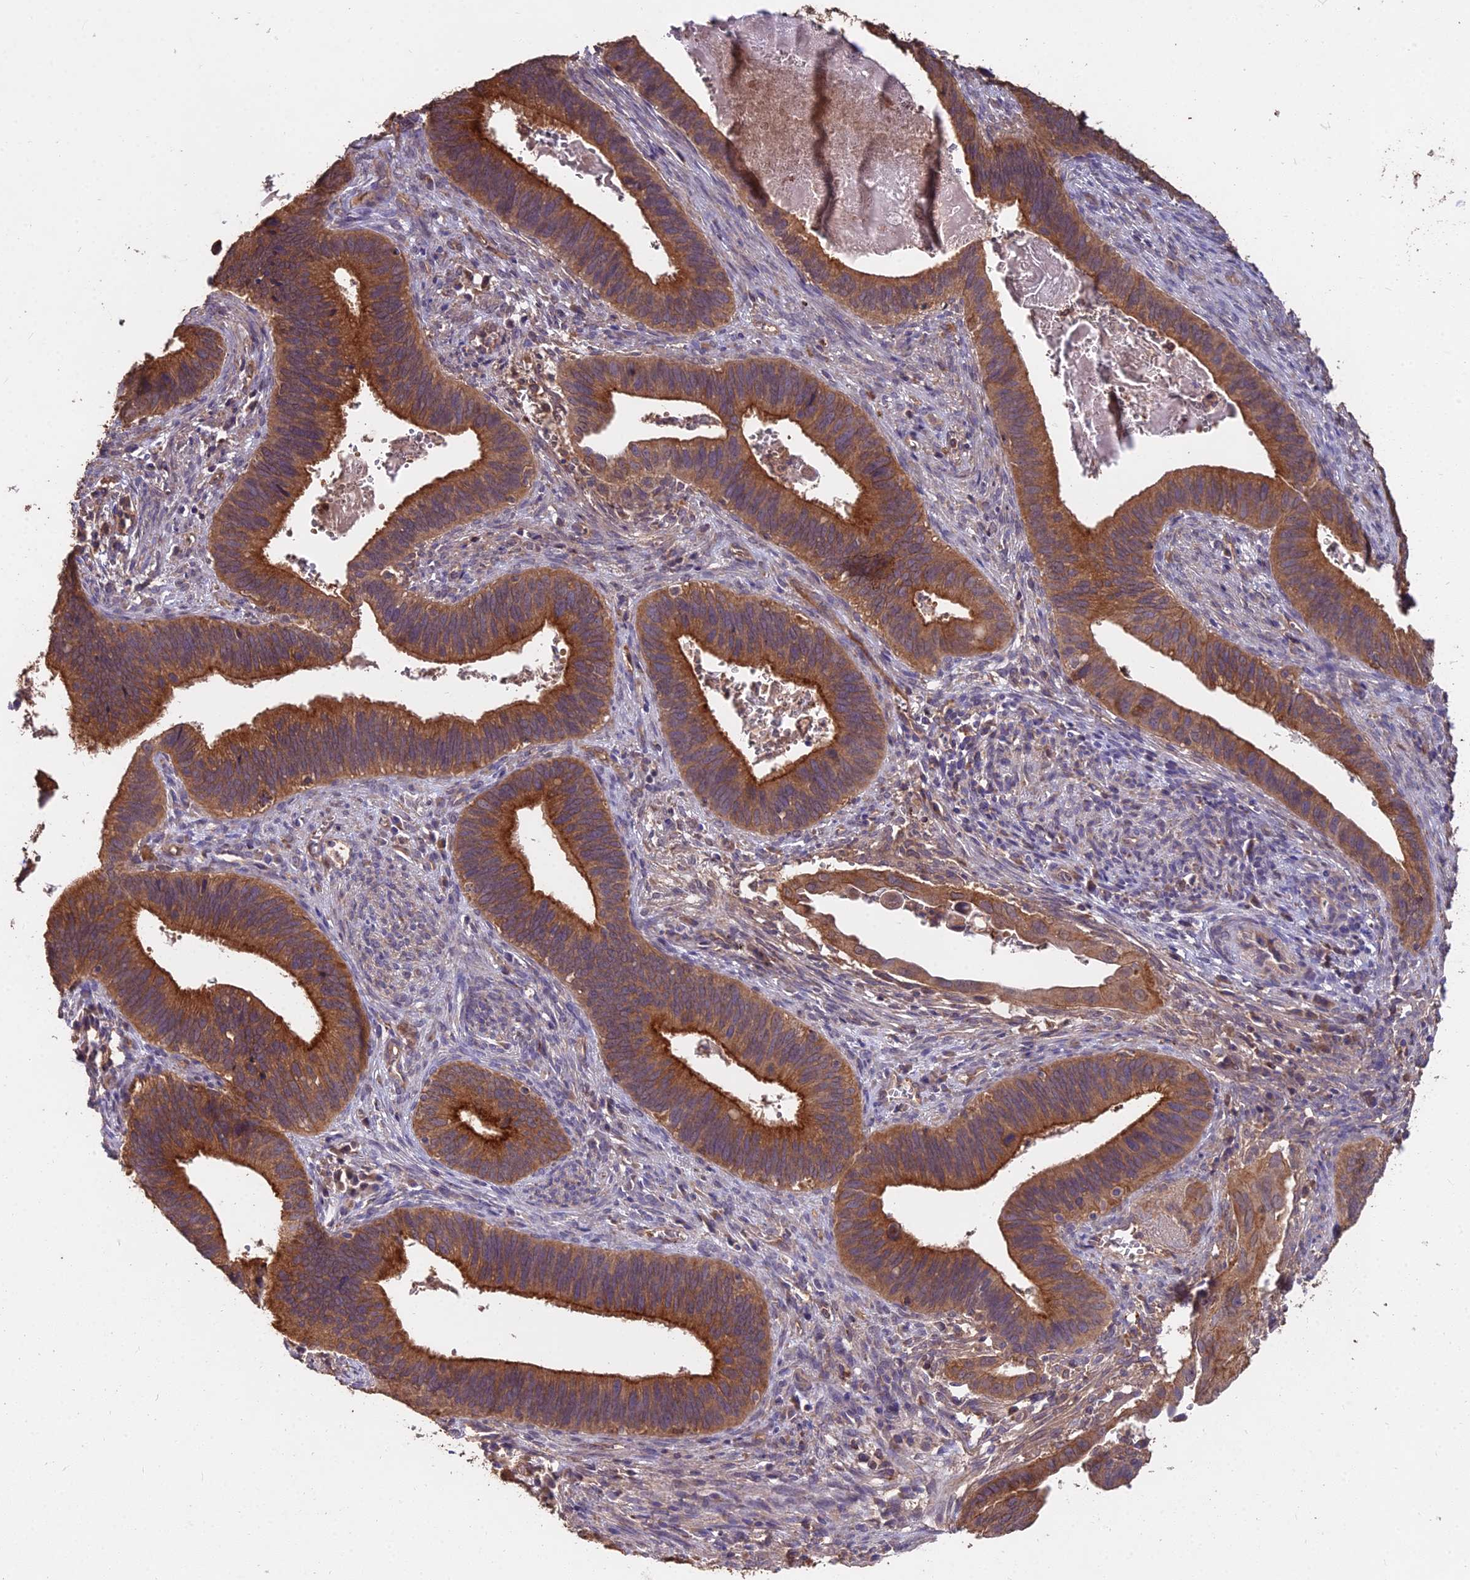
{"staining": {"intensity": "strong", "quantity": ">75%", "location": "cytoplasmic/membranous"}, "tissue": "cervical cancer", "cell_type": "Tumor cells", "image_type": "cancer", "snomed": [{"axis": "morphology", "description": "Adenocarcinoma, NOS"}, {"axis": "topography", "description": "Cervix"}], "caption": "Protein expression analysis of human cervical adenocarcinoma reveals strong cytoplasmic/membranous positivity in approximately >75% of tumor cells. (IHC, brightfield microscopy, high magnification).", "gene": "CEMIP2", "patient": {"sex": "female", "age": 42}}